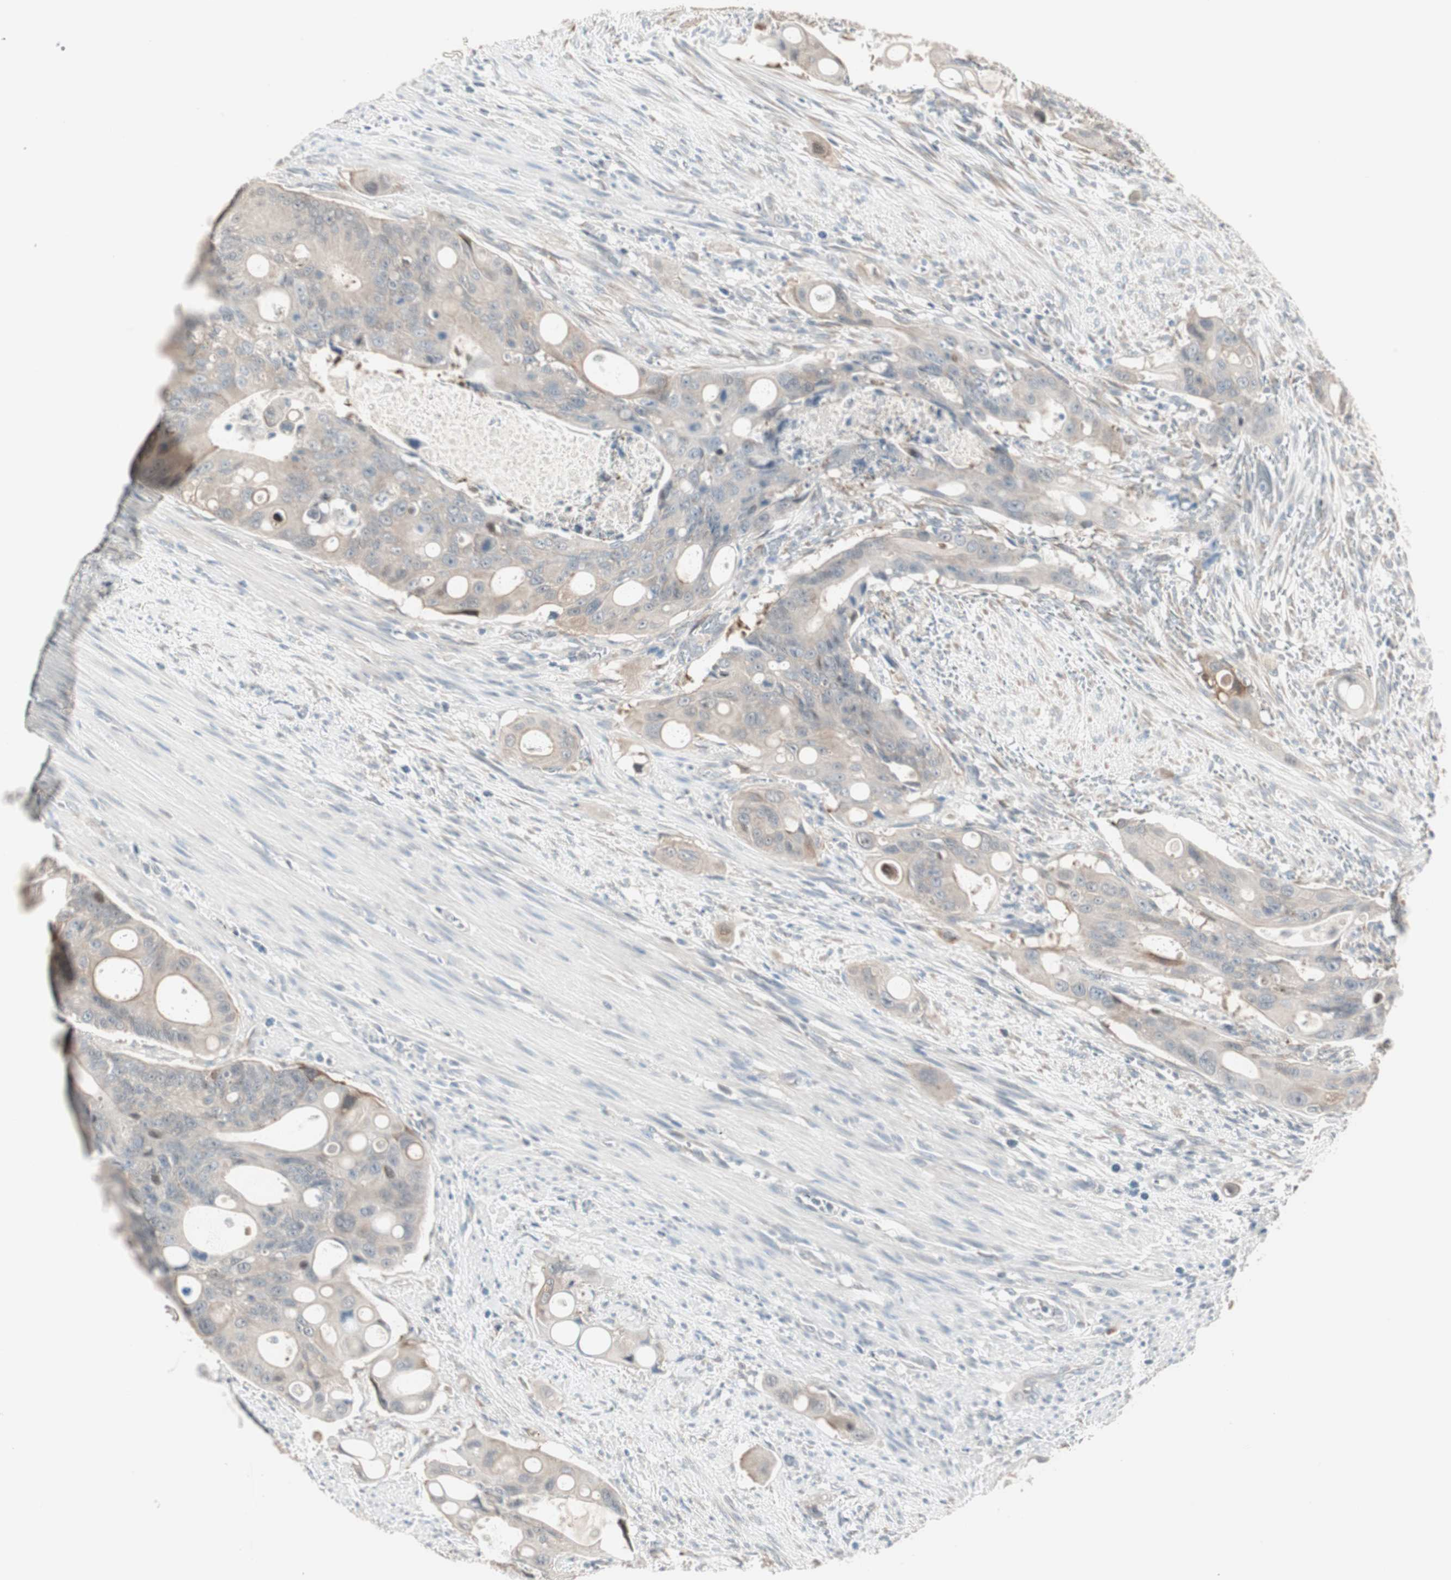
{"staining": {"intensity": "weak", "quantity": "25%-75%", "location": "cytoplasmic/membranous"}, "tissue": "colorectal cancer", "cell_type": "Tumor cells", "image_type": "cancer", "snomed": [{"axis": "morphology", "description": "Adenocarcinoma, NOS"}, {"axis": "topography", "description": "Colon"}], "caption": "Colorectal cancer (adenocarcinoma) stained for a protein exhibits weak cytoplasmic/membranous positivity in tumor cells.", "gene": "PDZK1", "patient": {"sex": "female", "age": 57}}